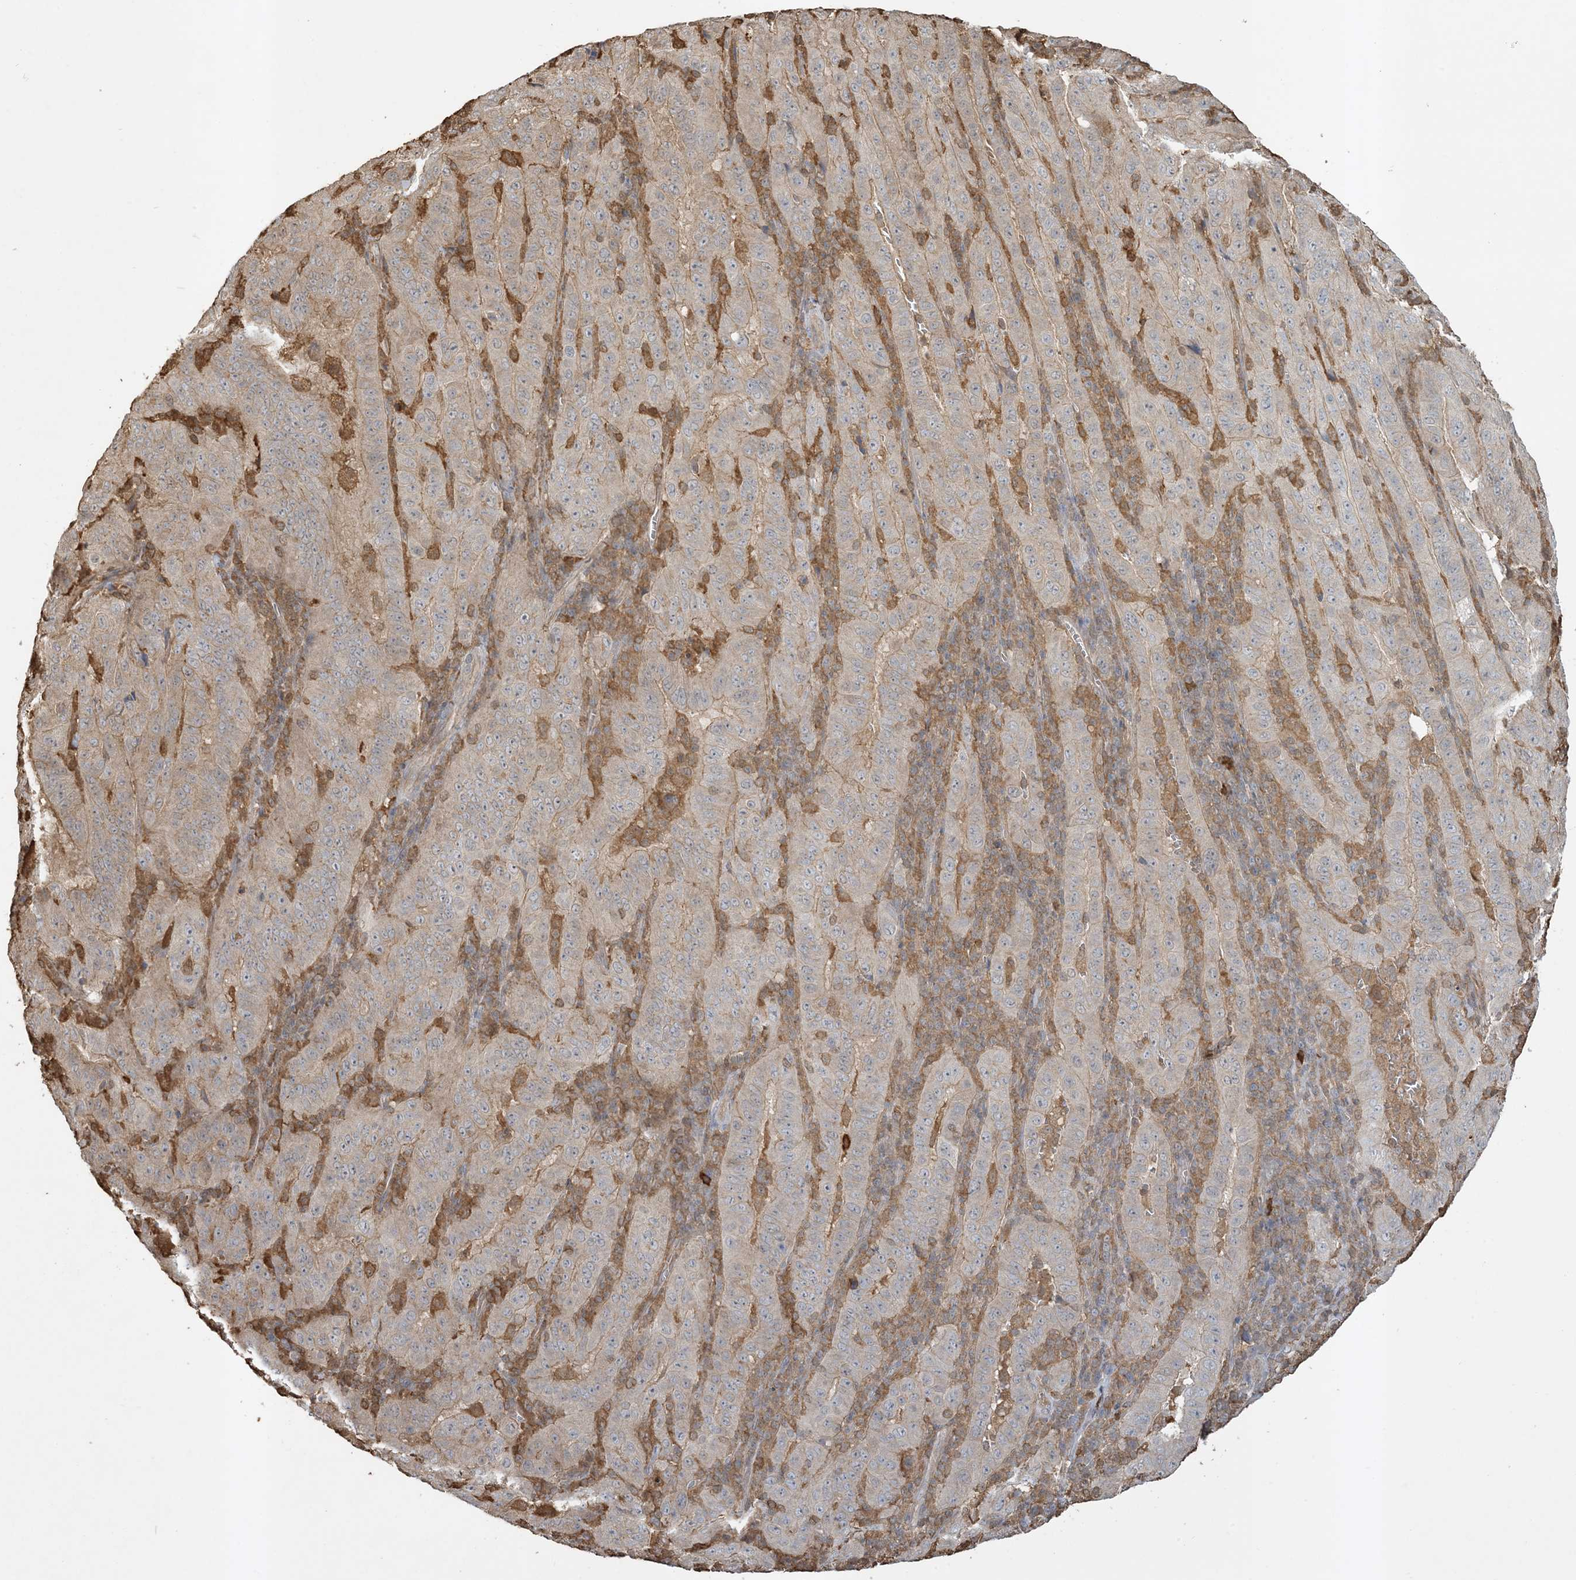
{"staining": {"intensity": "weak", "quantity": "25%-75%", "location": "cytoplasmic/membranous"}, "tissue": "pancreatic cancer", "cell_type": "Tumor cells", "image_type": "cancer", "snomed": [{"axis": "morphology", "description": "Adenocarcinoma, NOS"}, {"axis": "topography", "description": "Pancreas"}], "caption": "IHC (DAB) staining of pancreatic adenocarcinoma reveals weak cytoplasmic/membranous protein expression in about 25%-75% of tumor cells.", "gene": "TMSB4X", "patient": {"sex": "male", "age": 63}}